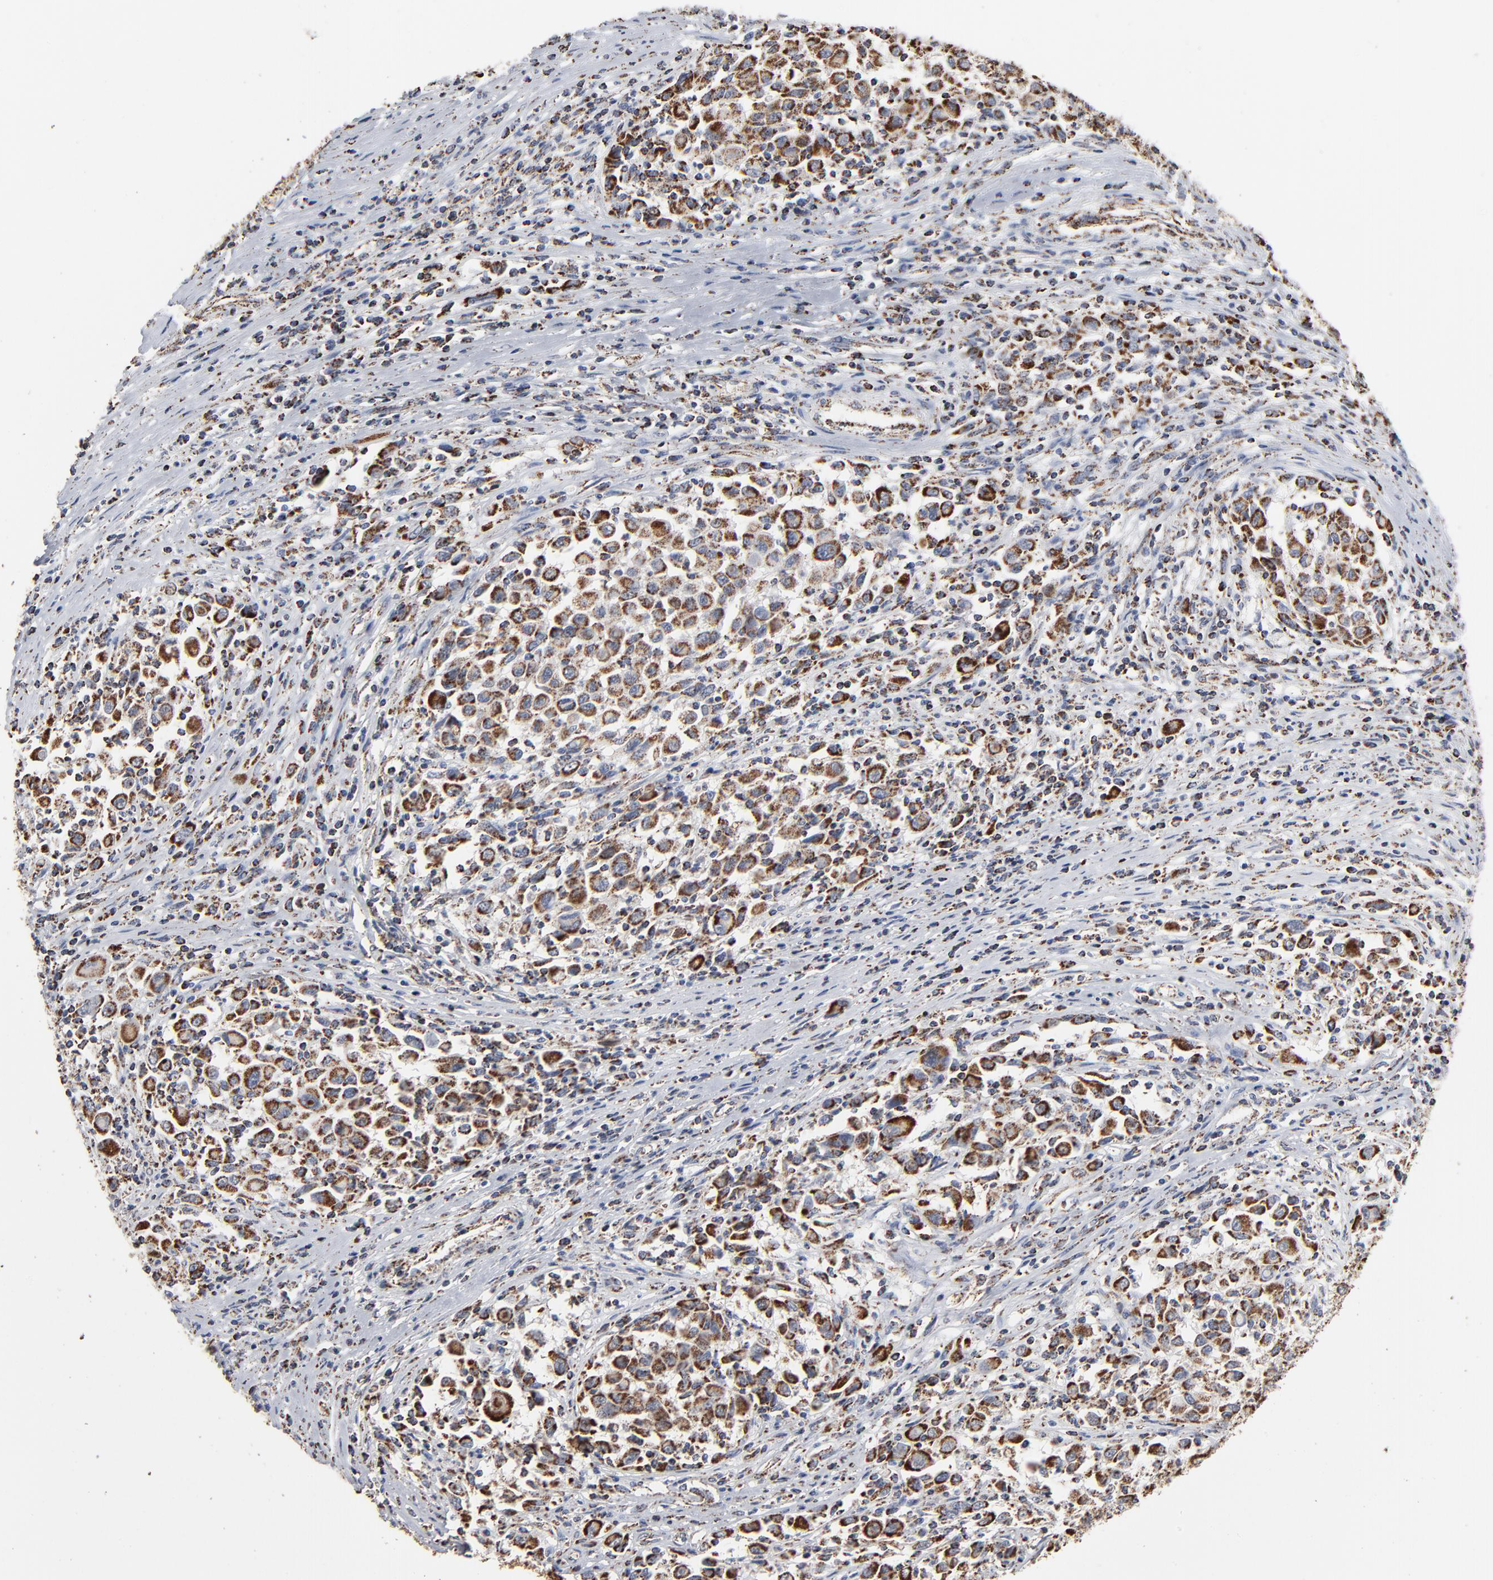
{"staining": {"intensity": "strong", "quantity": ">75%", "location": "cytoplasmic/membranous"}, "tissue": "melanoma", "cell_type": "Tumor cells", "image_type": "cancer", "snomed": [{"axis": "morphology", "description": "Malignant melanoma, Metastatic site"}, {"axis": "topography", "description": "Lymph node"}], "caption": "Immunohistochemical staining of malignant melanoma (metastatic site) reveals high levels of strong cytoplasmic/membranous expression in about >75% of tumor cells.", "gene": "UQCRC1", "patient": {"sex": "male", "age": 61}}